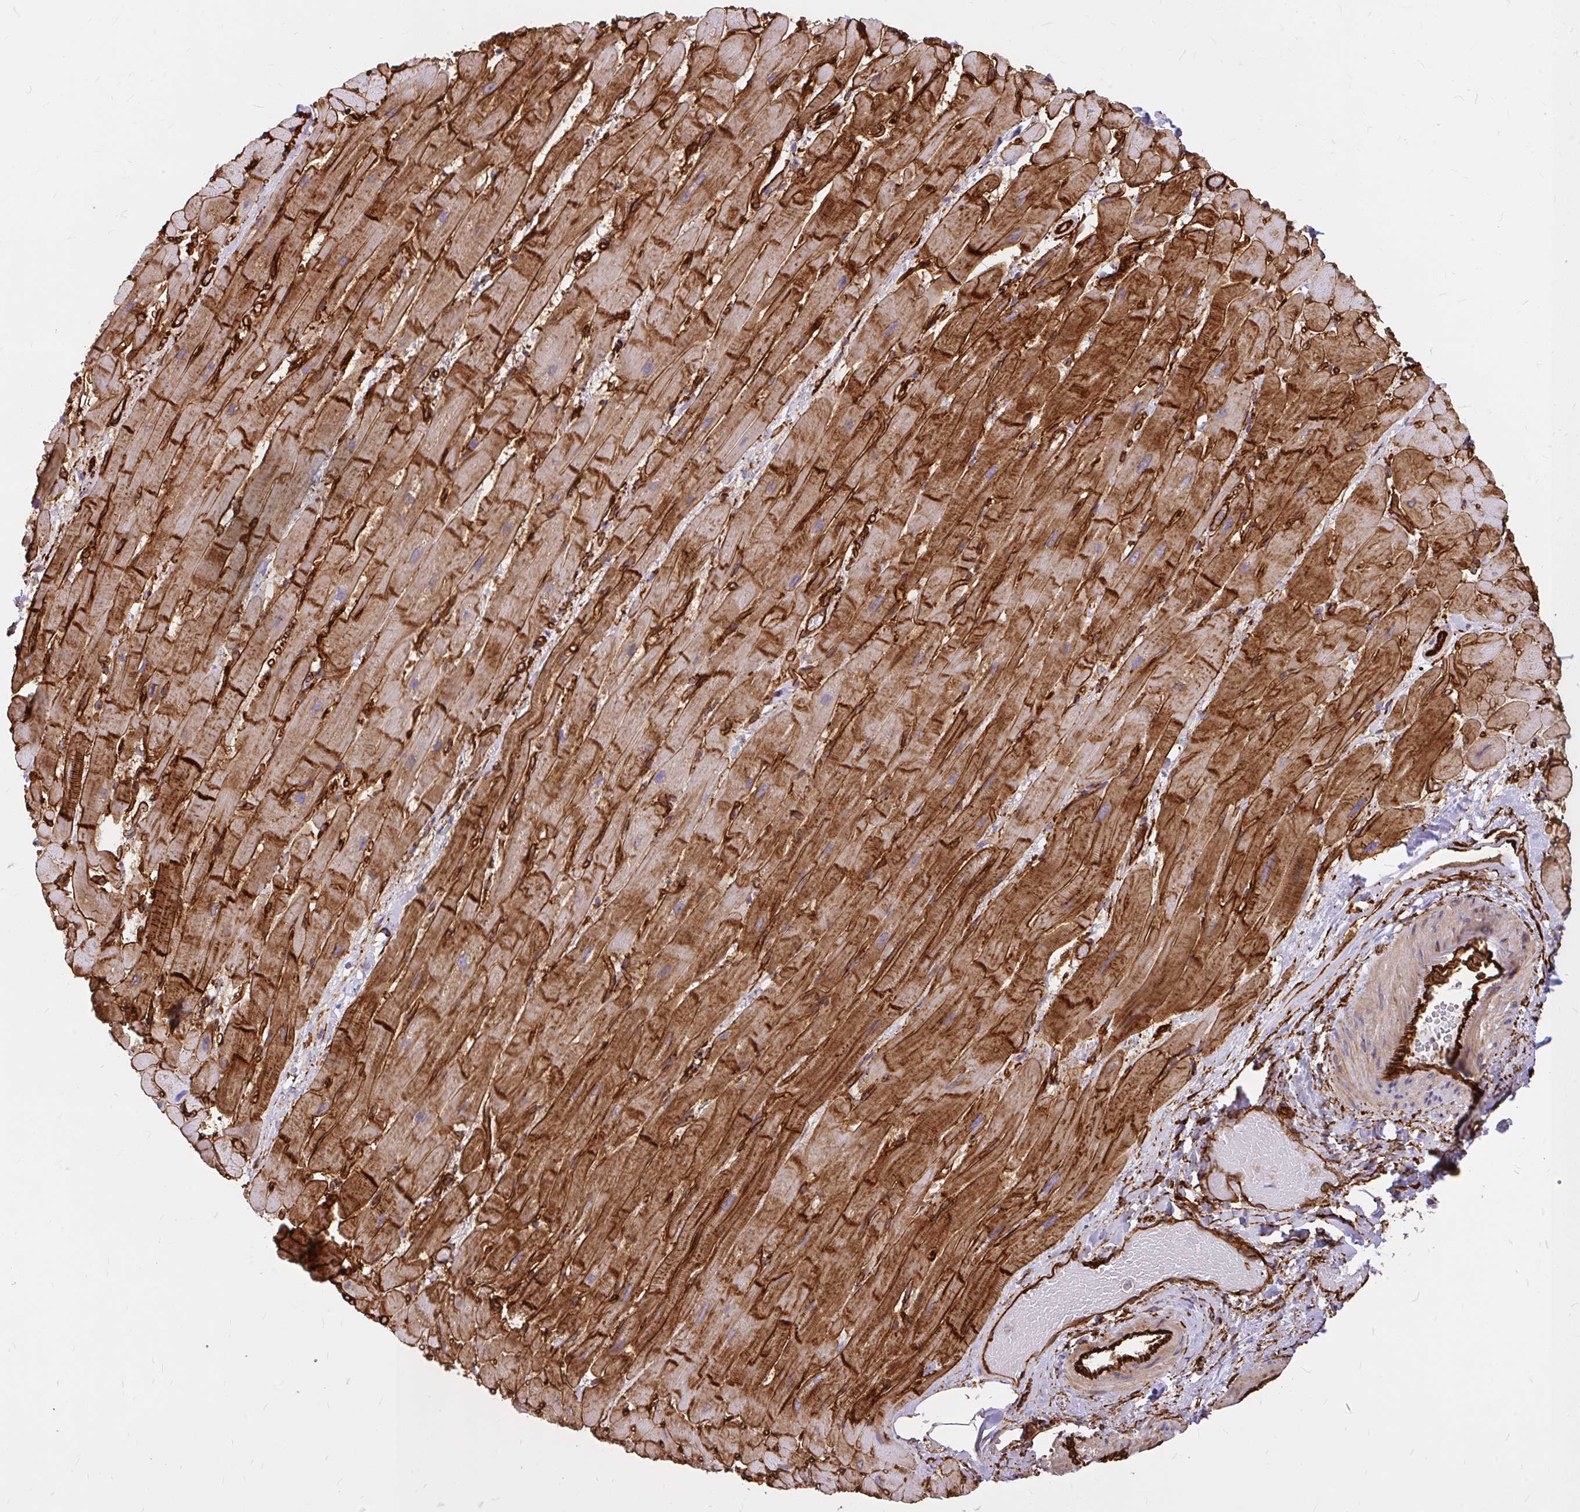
{"staining": {"intensity": "strong", "quantity": ">75%", "location": "cytoplasmic/membranous"}, "tissue": "heart muscle", "cell_type": "Cardiomyocytes", "image_type": "normal", "snomed": [{"axis": "morphology", "description": "Normal tissue, NOS"}, {"axis": "topography", "description": "Heart"}], "caption": "Immunohistochemistry (IHC) photomicrograph of benign heart muscle: human heart muscle stained using immunohistochemistry demonstrates high levels of strong protein expression localized specifically in the cytoplasmic/membranous of cardiomyocytes, appearing as a cytoplasmic/membranous brown color.", "gene": "MAP1LC3B2", "patient": {"sex": "male", "age": 37}}